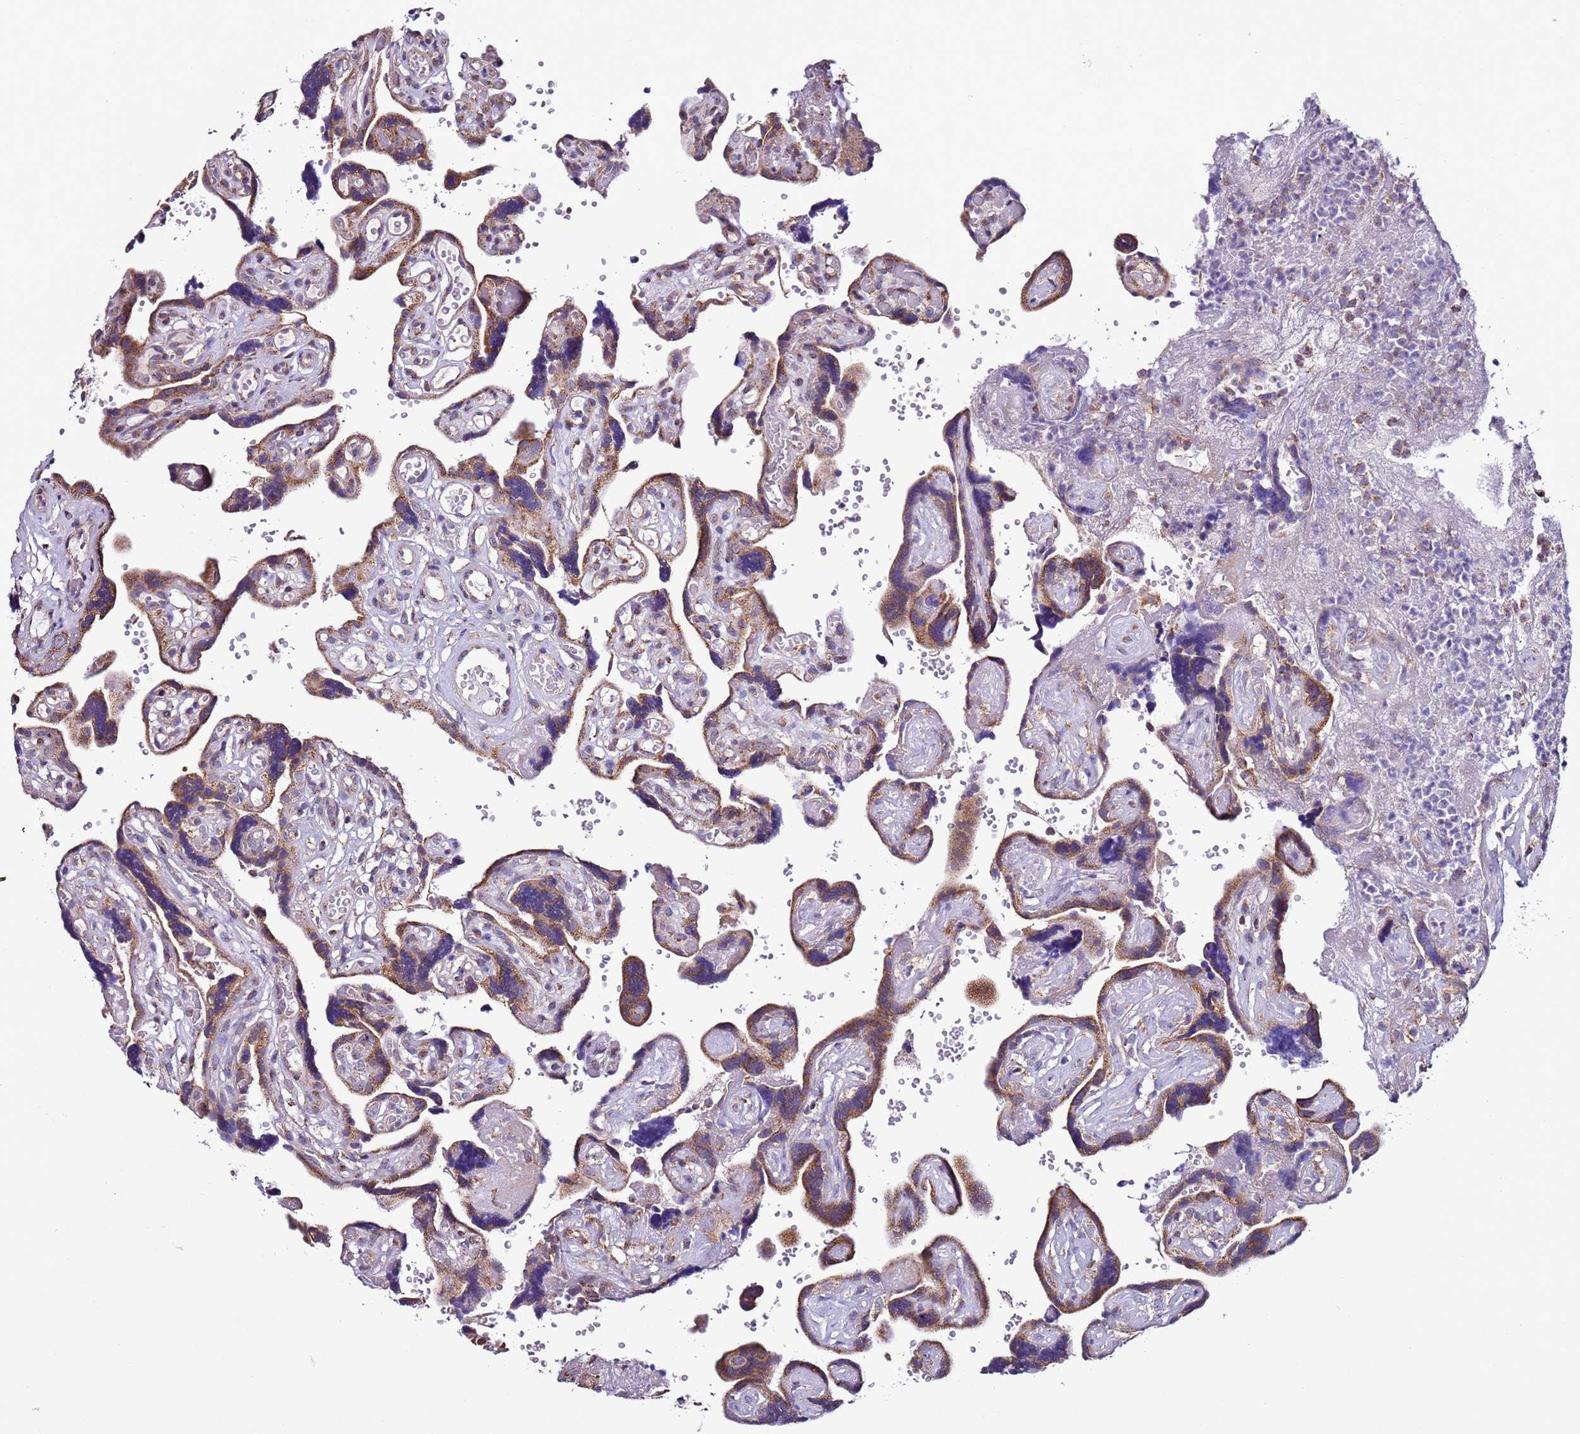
{"staining": {"intensity": "moderate", "quantity": ">75%", "location": "cytoplasmic/membranous"}, "tissue": "placenta", "cell_type": "Decidual cells", "image_type": "normal", "snomed": [{"axis": "morphology", "description": "Normal tissue, NOS"}, {"axis": "topography", "description": "Placenta"}], "caption": "A brown stain shows moderate cytoplasmic/membranous positivity of a protein in decidual cells of normal human placenta. The protein of interest is stained brown, and the nuclei are stained in blue (DAB (3,3'-diaminobenzidine) IHC with brightfield microscopy, high magnification).", "gene": "AHI1", "patient": {"sex": "female", "age": 30}}